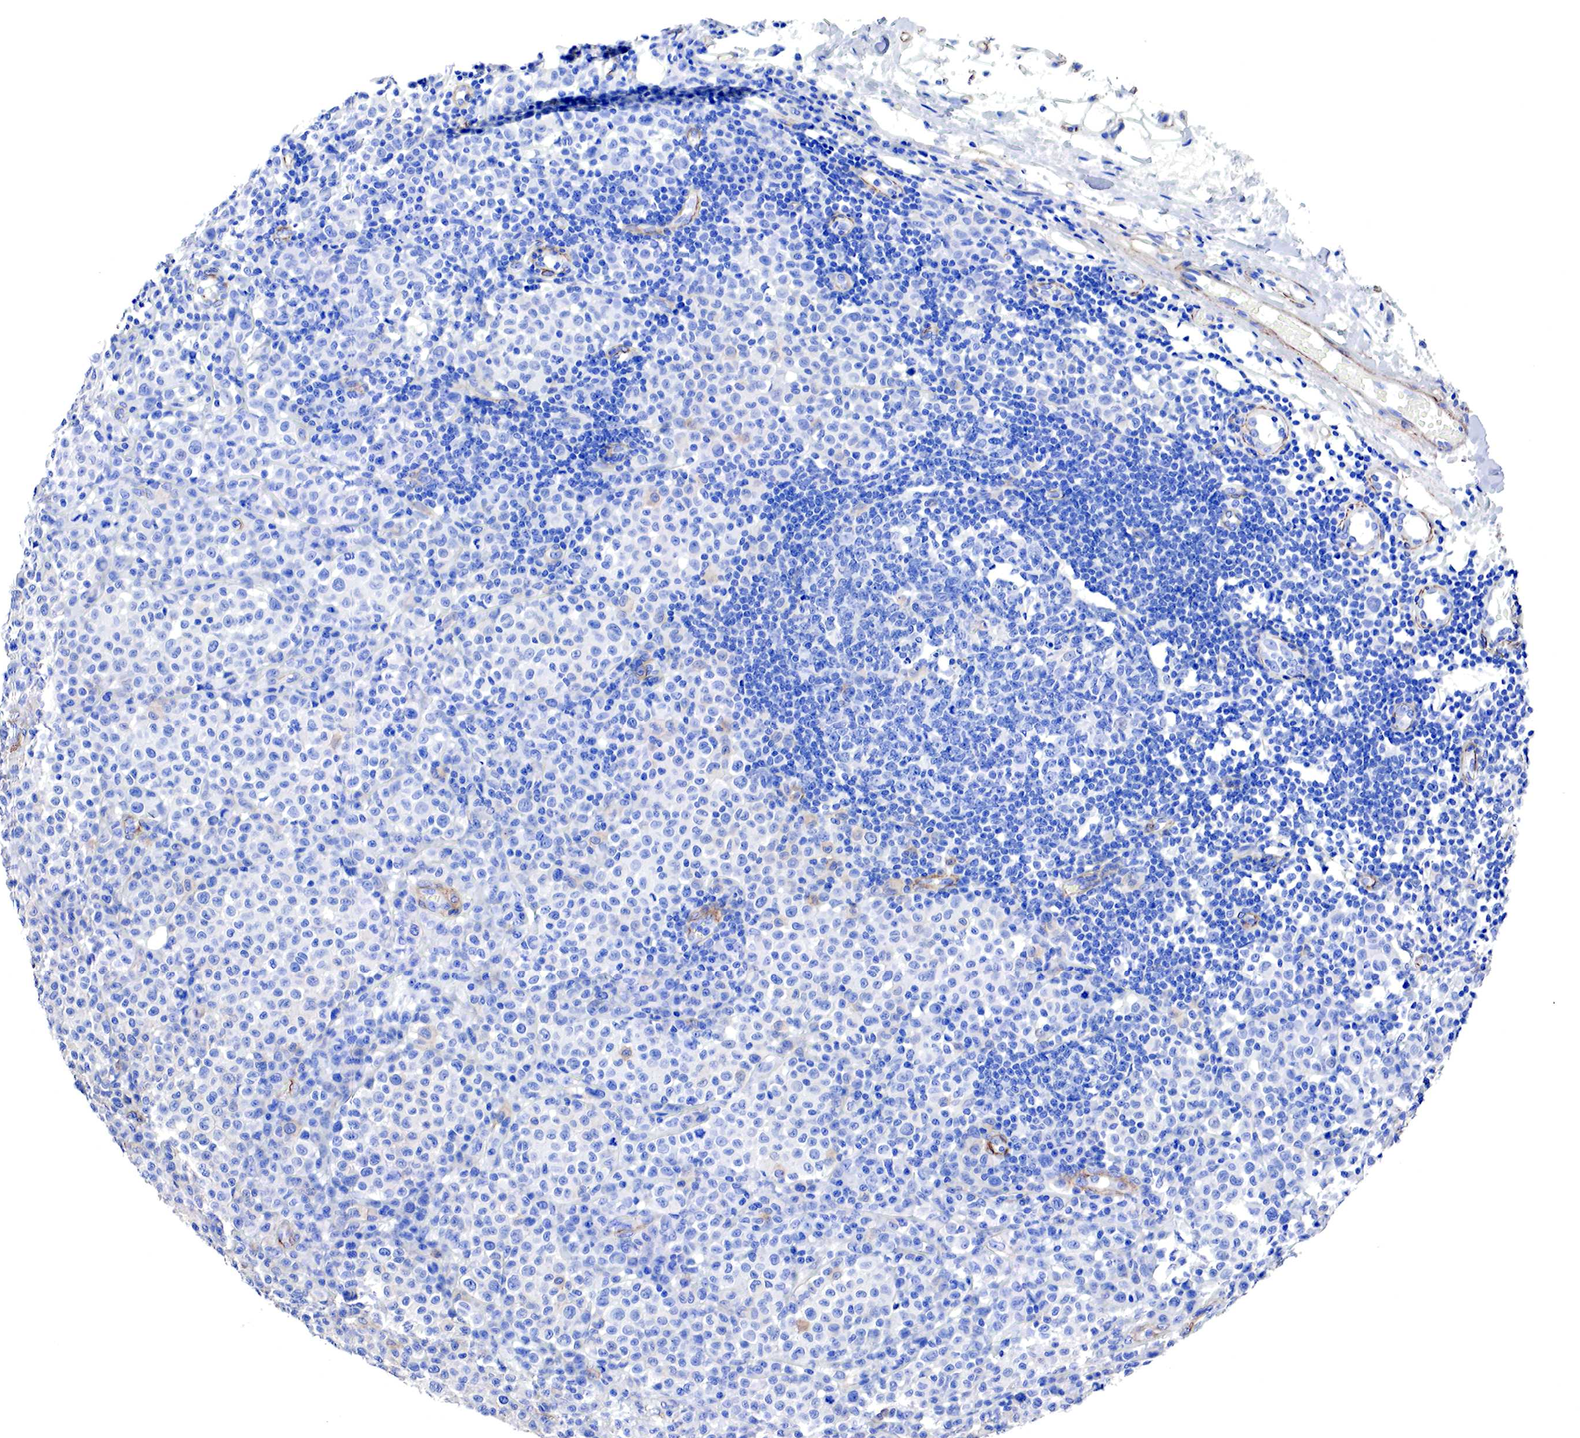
{"staining": {"intensity": "negative", "quantity": "none", "location": "none"}, "tissue": "melanoma", "cell_type": "Tumor cells", "image_type": "cancer", "snomed": [{"axis": "morphology", "description": "Malignant melanoma, Metastatic site"}, {"axis": "topography", "description": "Skin"}], "caption": "Immunohistochemistry image of melanoma stained for a protein (brown), which displays no staining in tumor cells.", "gene": "TPM1", "patient": {"sex": "male", "age": 32}}